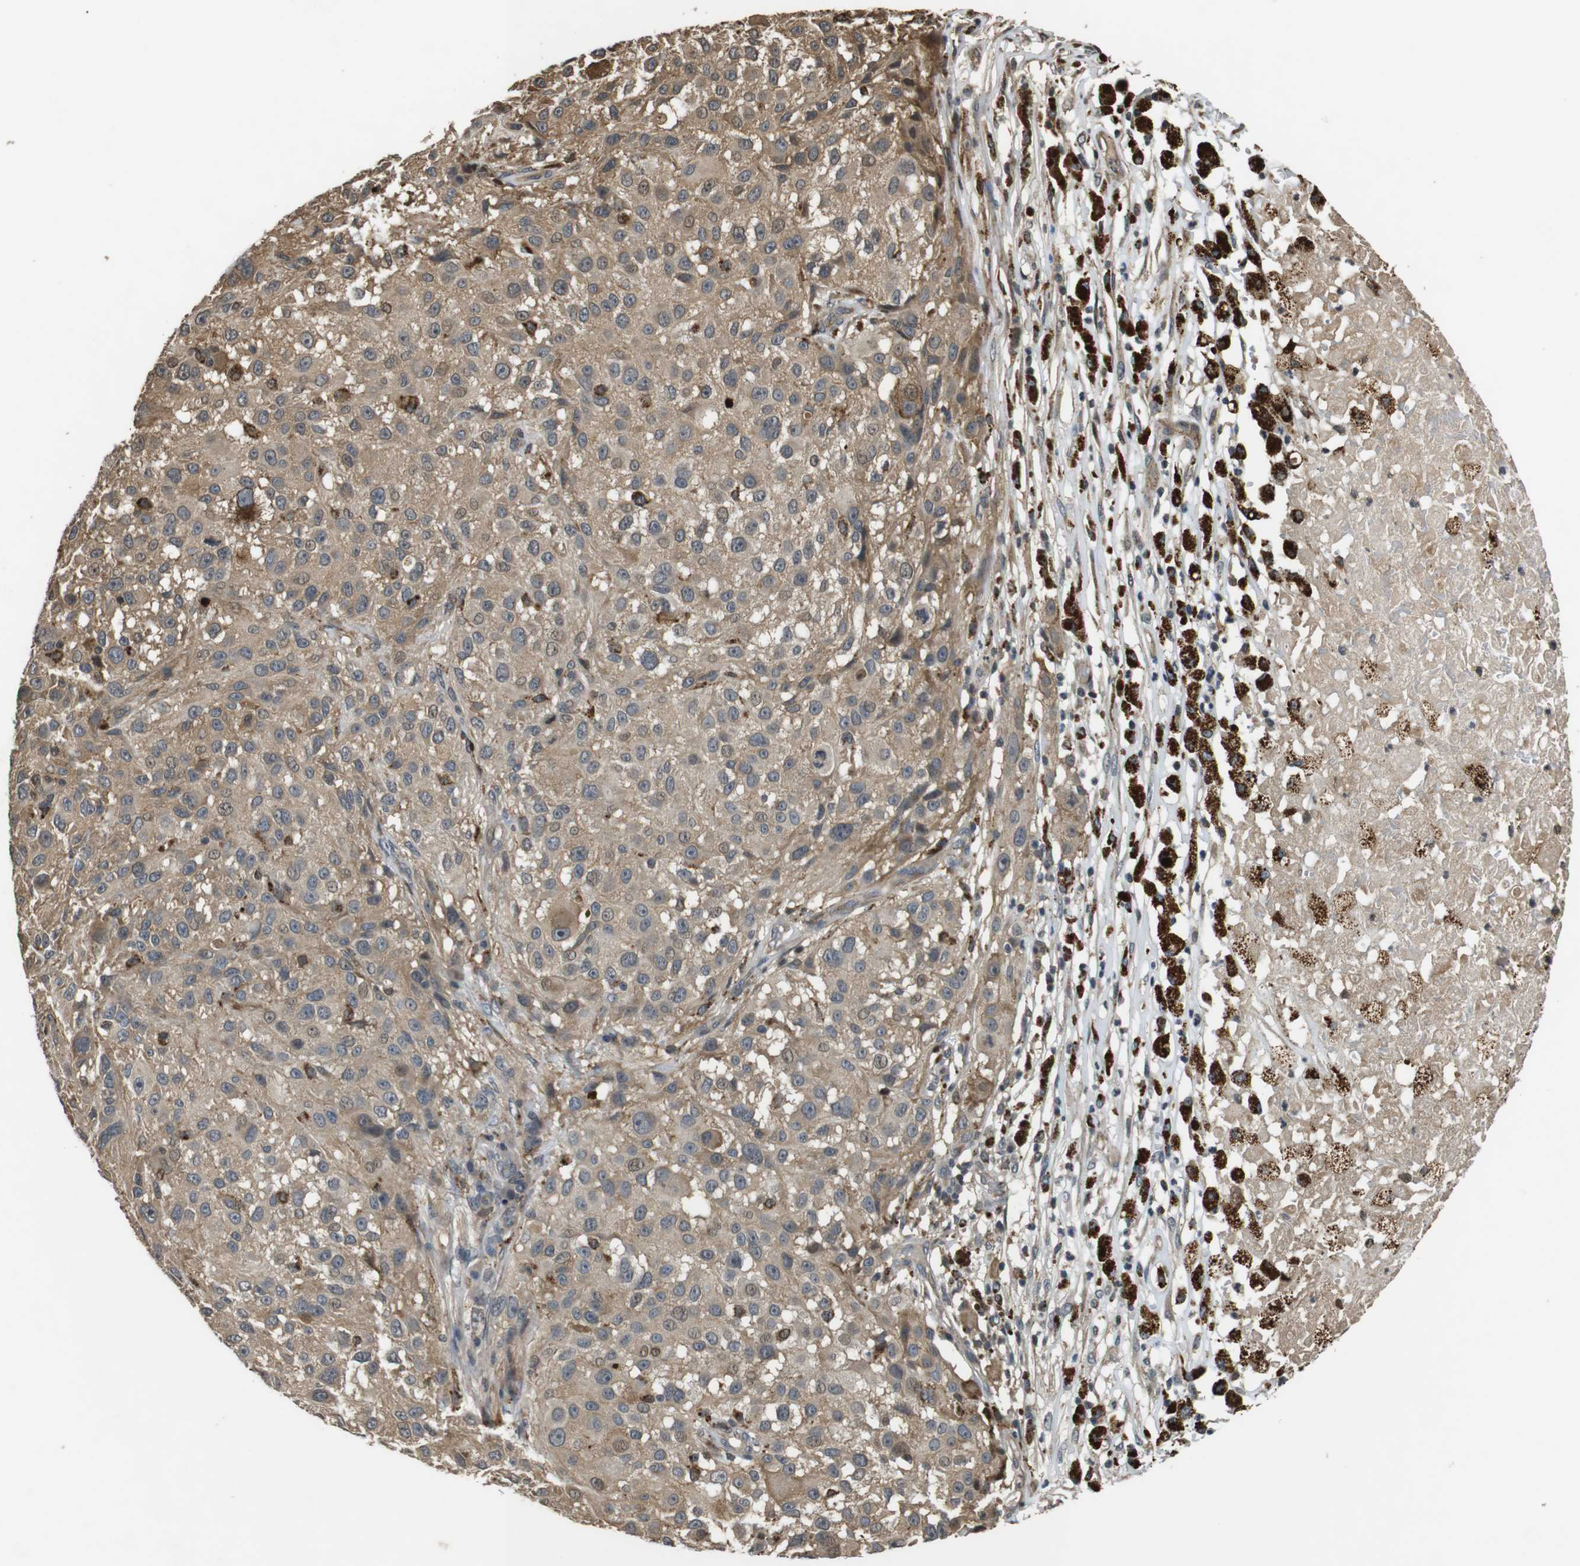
{"staining": {"intensity": "moderate", "quantity": ">75%", "location": "cytoplasmic/membranous"}, "tissue": "melanoma", "cell_type": "Tumor cells", "image_type": "cancer", "snomed": [{"axis": "morphology", "description": "Necrosis, NOS"}, {"axis": "morphology", "description": "Malignant melanoma, NOS"}, {"axis": "topography", "description": "Skin"}], "caption": "Malignant melanoma stained for a protein (brown) reveals moderate cytoplasmic/membranous positive positivity in approximately >75% of tumor cells.", "gene": "FZD10", "patient": {"sex": "female", "age": 87}}